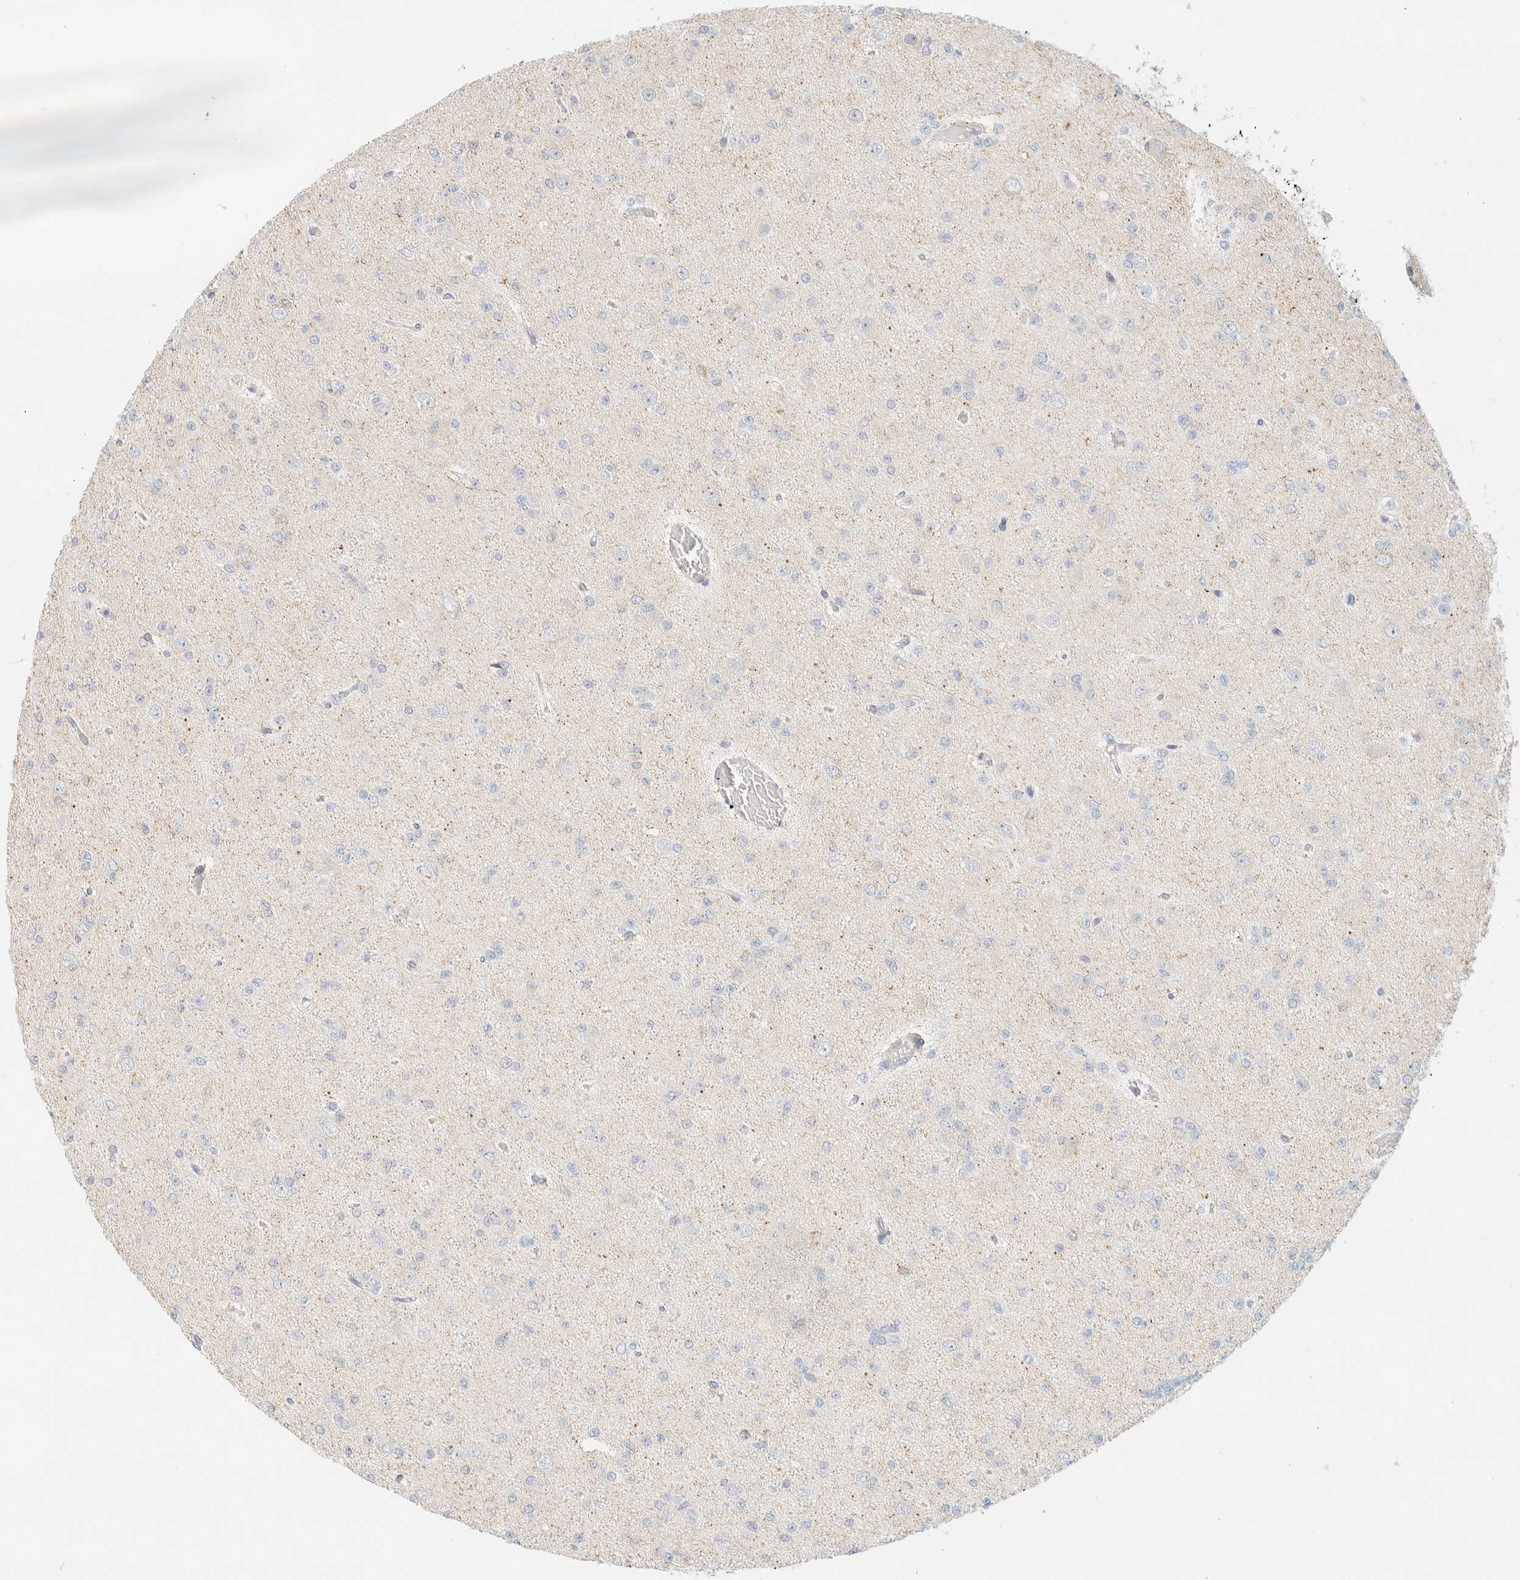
{"staining": {"intensity": "negative", "quantity": "none", "location": "none"}, "tissue": "glioma", "cell_type": "Tumor cells", "image_type": "cancer", "snomed": [{"axis": "morphology", "description": "Glioma, malignant, Low grade"}, {"axis": "topography", "description": "Brain"}], "caption": "High power microscopy micrograph of an IHC histopathology image of malignant glioma (low-grade), revealing no significant positivity in tumor cells.", "gene": "SPNS3", "patient": {"sex": "female", "age": 22}}